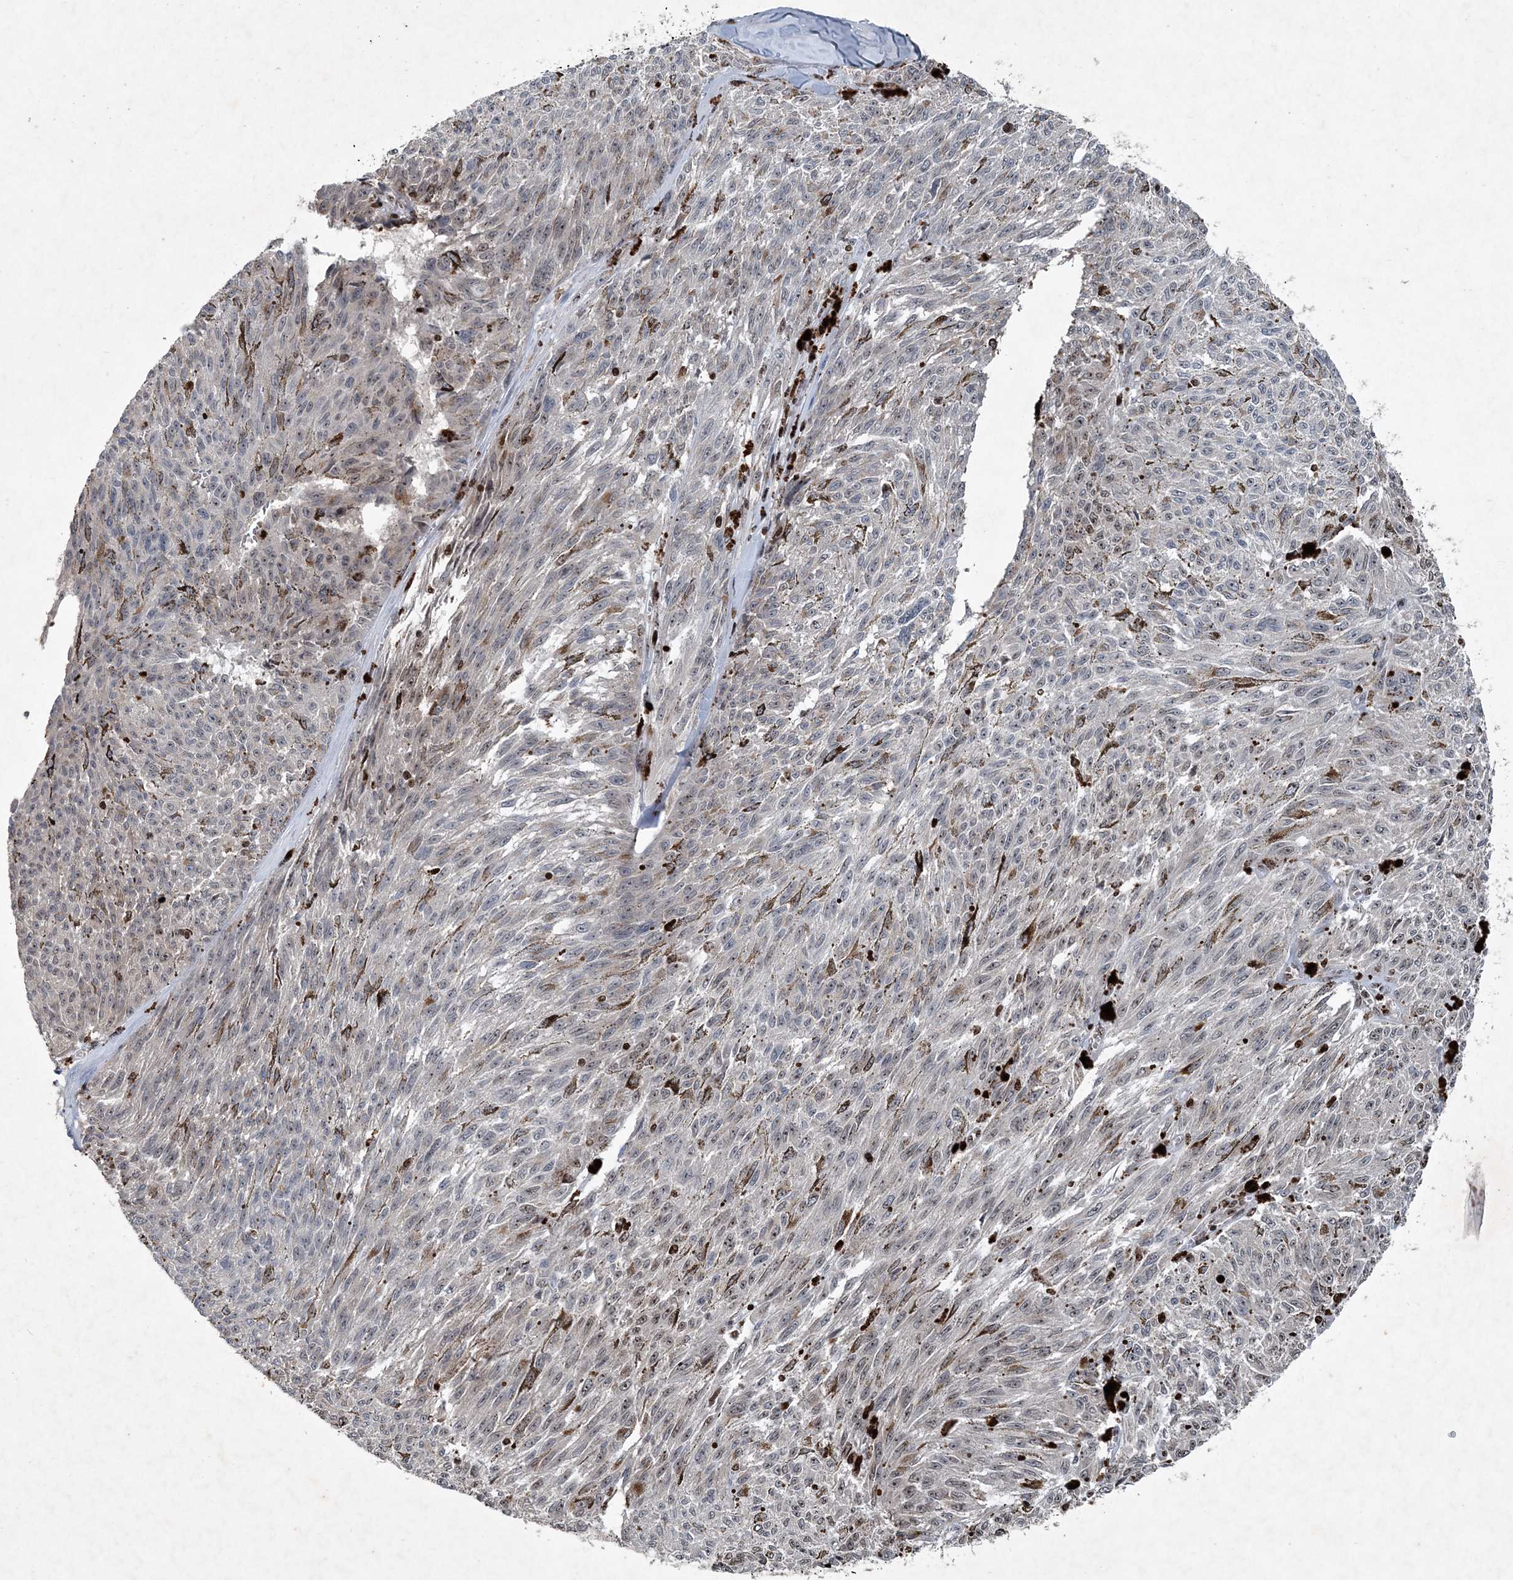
{"staining": {"intensity": "negative", "quantity": "none", "location": "none"}, "tissue": "melanoma", "cell_type": "Tumor cells", "image_type": "cancer", "snomed": [{"axis": "morphology", "description": "Malignant melanoma, NOS"}, {"axis": "topography", "description": "Skin"}], "caption": "Tumor cells show no significant protein positivity in melanoma.", "gene": "QTRT2", "patient": {"sex": "female", "age": 72}}